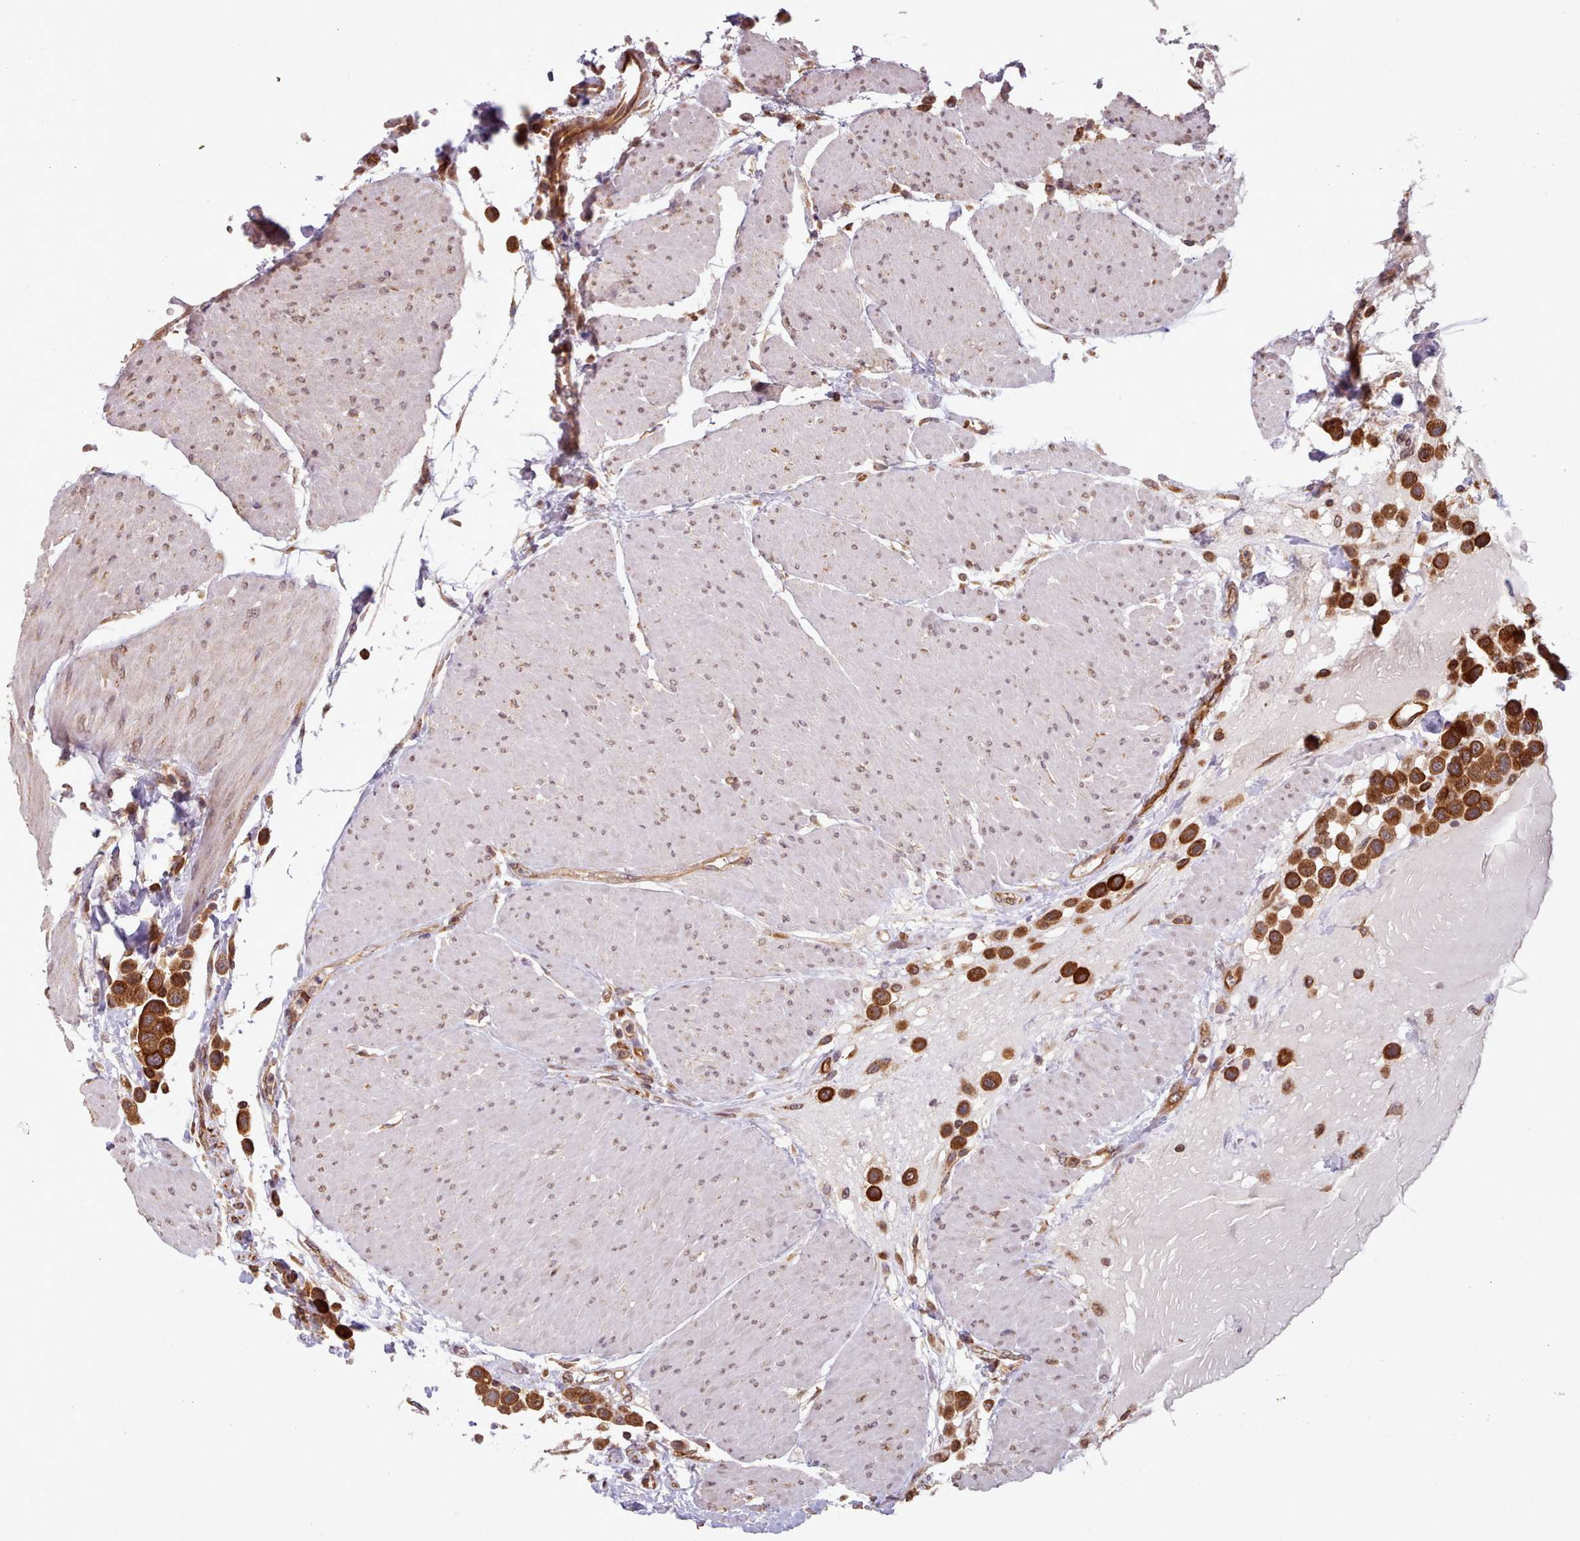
{"staining": {"intensity": "strong", "quantity": ">75%", "location": "cytoplasmic/membranous"}, "tissue": "urothelial cancer", "cell_type": "Tumor cells", "image_type": "cancer", "snomed": [{"axis": "morphology", "description": "Urothelial carcinoma, High grade"}, {"axis": "topography", "description": "Urinary bladder"}], "caption": "Protein expression analysis of human high-grade urothelial carcinoma reveals strong cytoplasmic/membranous staining in approximately >75% of tumor cells.", "gene": "CRYBG1", "patient": {"sex": "male", "age": 50}}